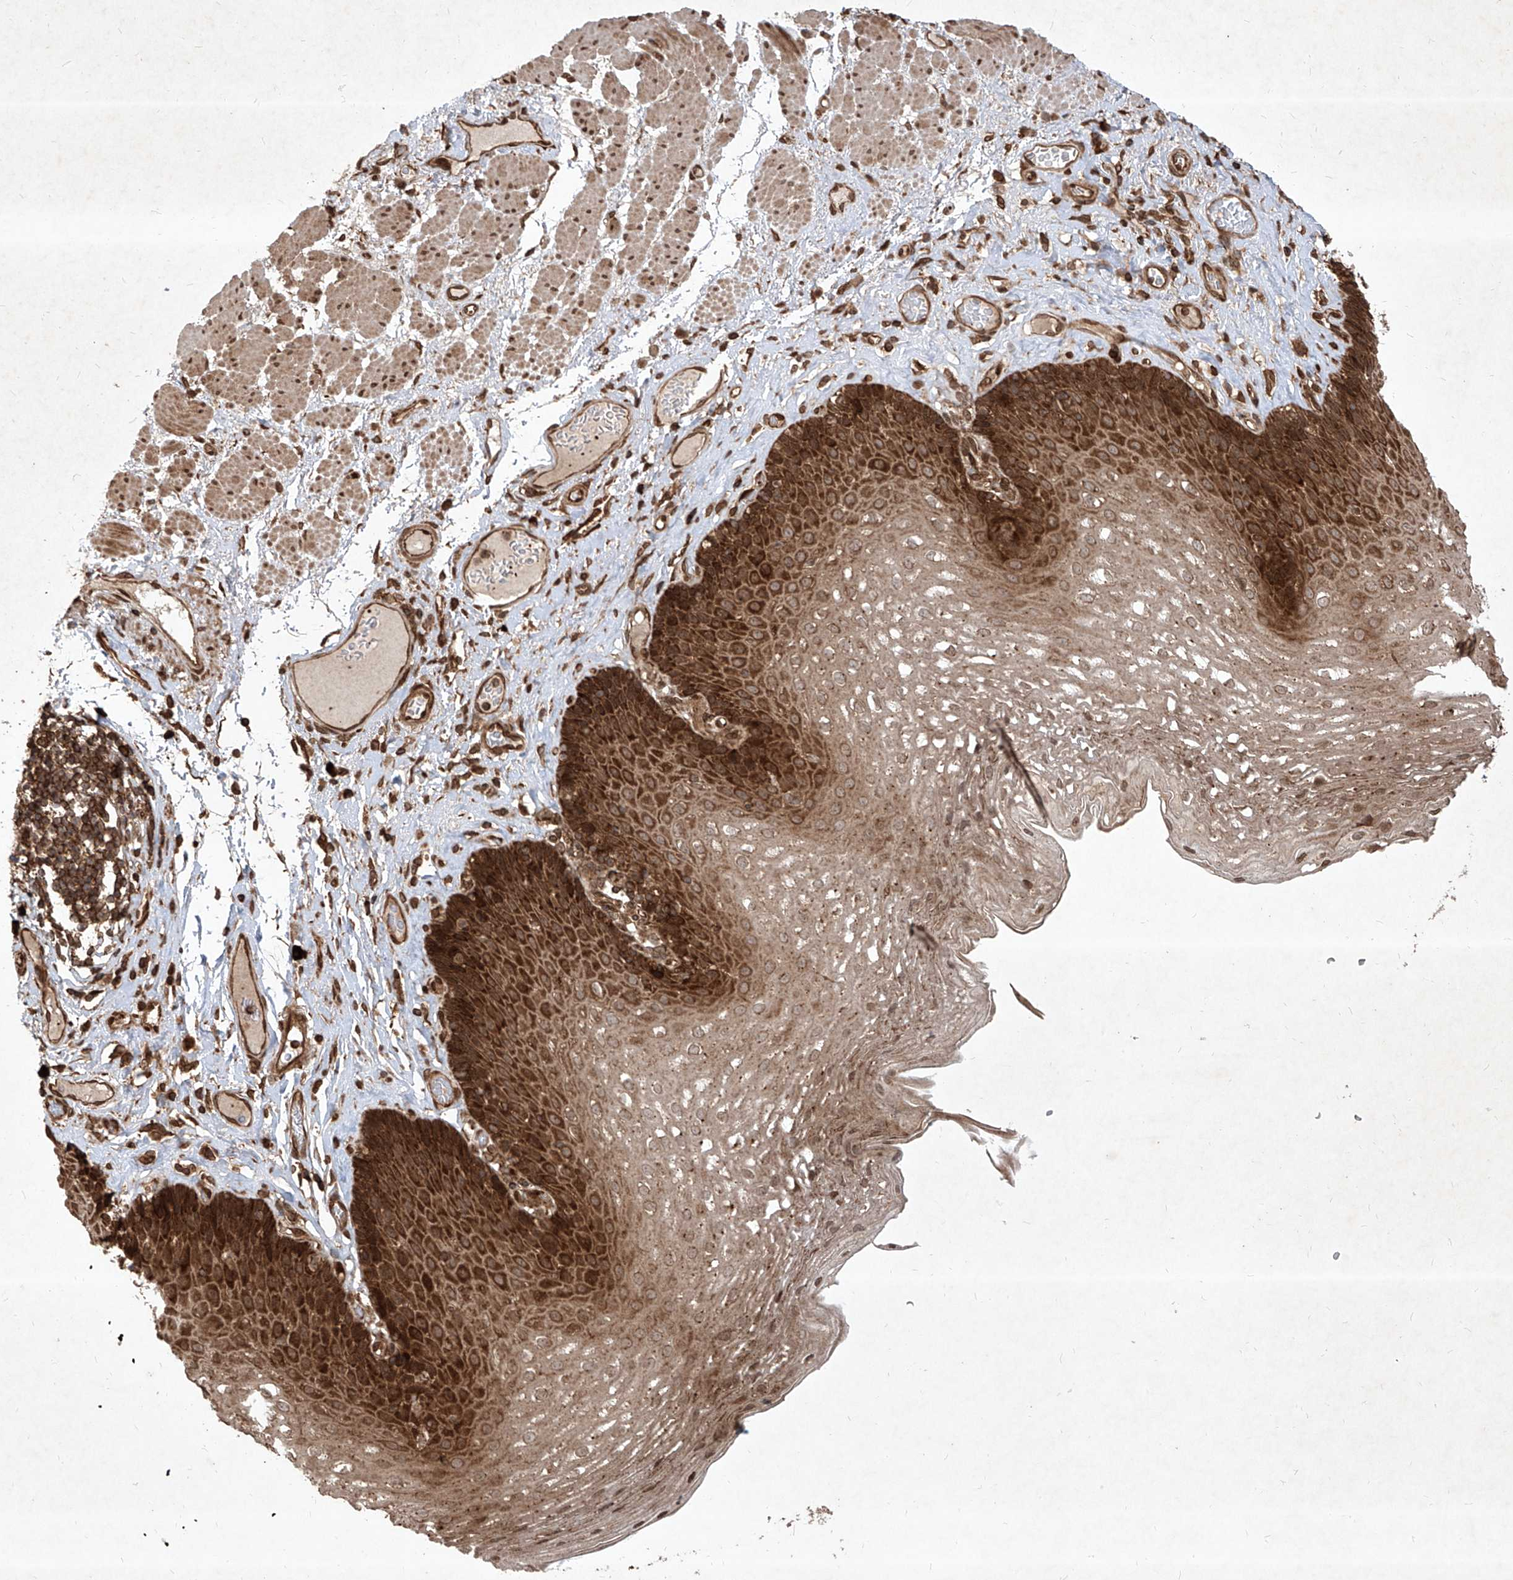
{"staining": {"intensity": "strong", "quantity": "25%-75%", "location": "cytoplasmic/membranous,nuclear"}, "tissue": "esophagus", "cell_type": "Squamous epithelial cells", "image_type": "normal", "snomed": [{"axis": "morphology", "description": "Normal tissue, NOS"}, {"axis": "topography", "description": "Esophagus"}], "caption": "Strong cytoplasmic/membranous,nuclear positivity for a protein is identified in about 25%-75% of squamous epithelial cells of unremarkable esophagus using IHC.", "gene": "MAGED2", "patient": {"sex": "female", "age": 66}}